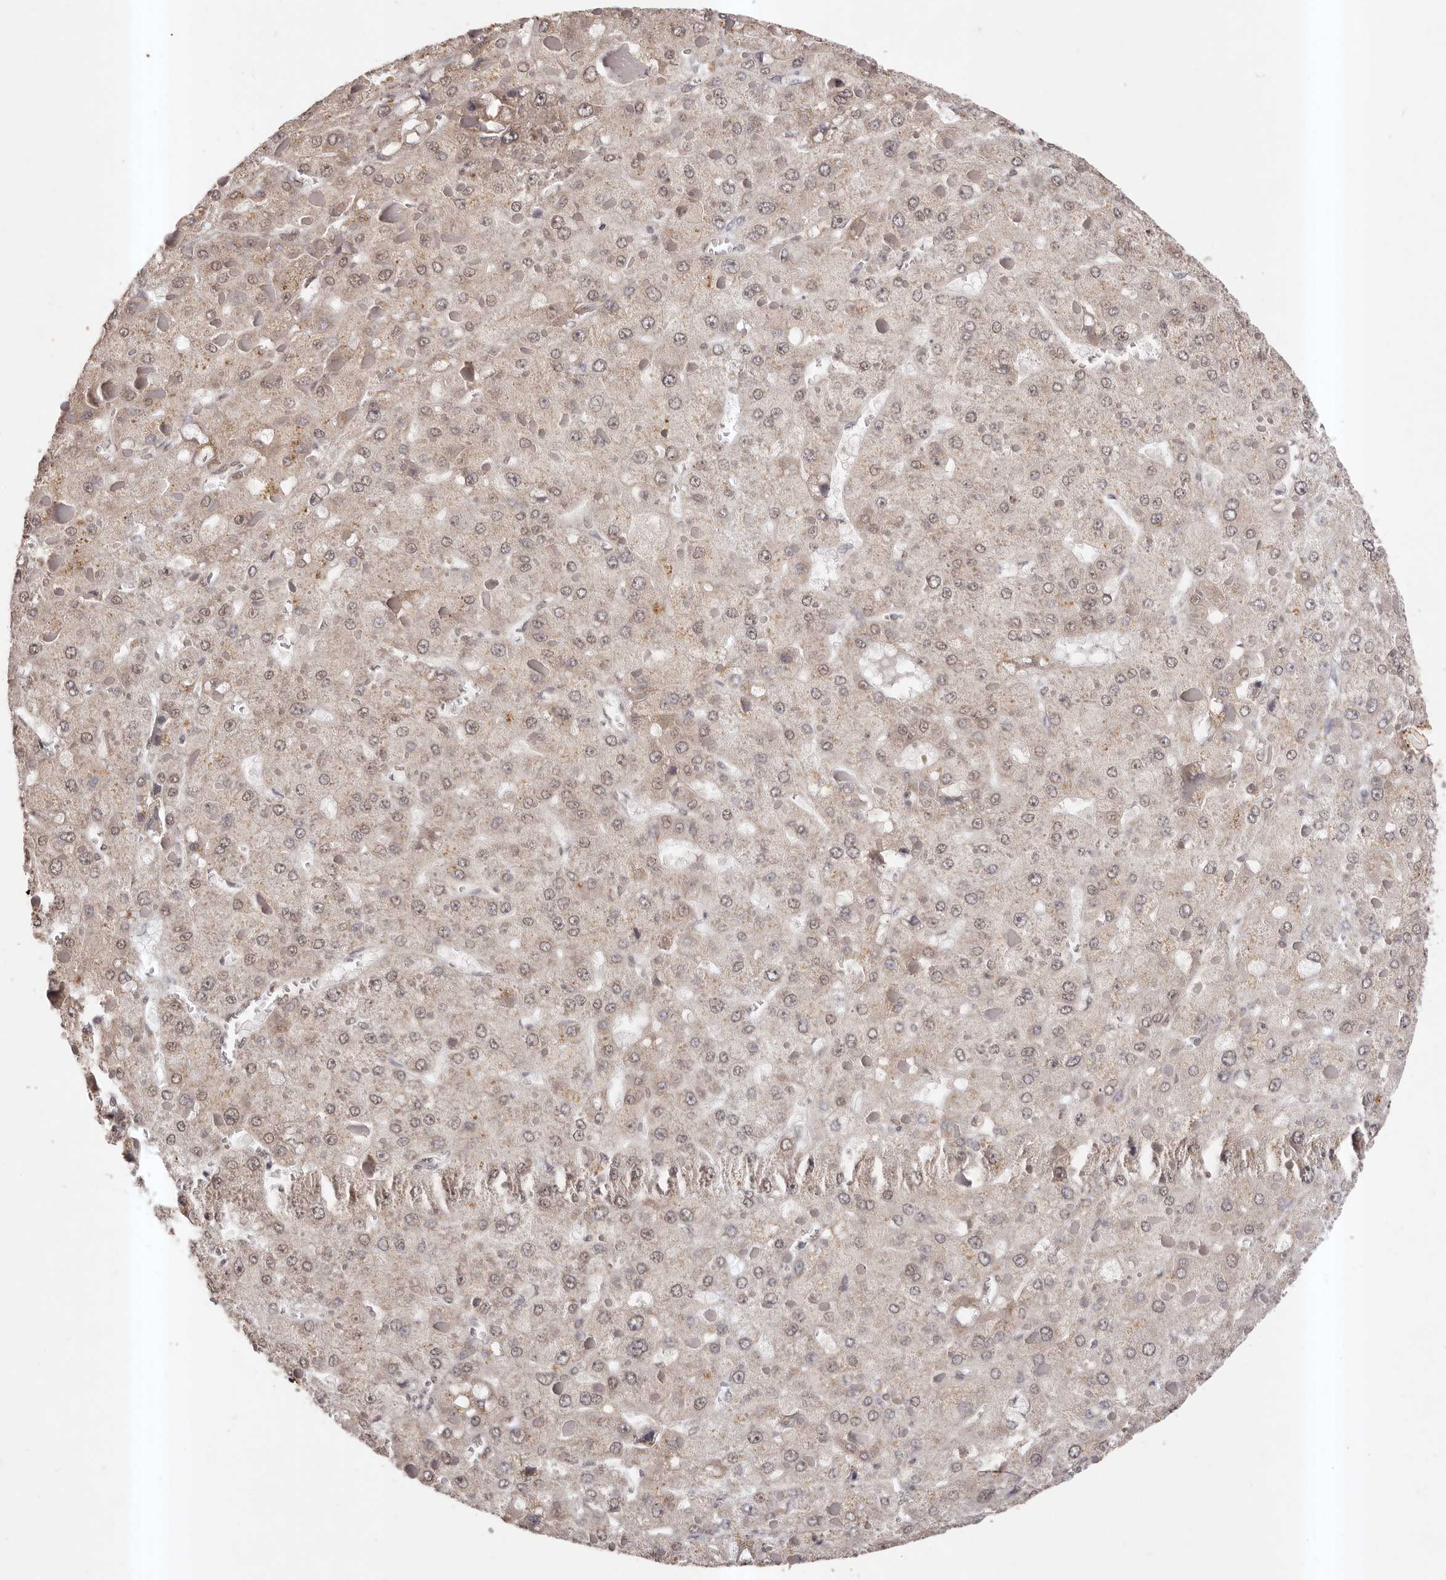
{"staining": {"intensity": "moderate", "quantity": ">75%", "location": "nuclear"}, "tissue": "liver cancer", "cell_type": "Tumor cells", "image_type": "cancer", "snomed": [{"axis": "morphology", "description": "Carcinoma, Hepatocellular, NOS"}, {"axis": "topography", "description": "Liver"}], "caption": "DAB immunohistochemical staining of liver cancer (hepatocellular carcinoma) reveals moderate nuclear protein positivity in approximately >75% of tumor cells. (Stains: DAB in brown, nuclei in blue, Microscopy: brightfield microscopy at high magnification).", "gene": "RPS6KA5", "patient": {"sex": "female", "age": 73}}